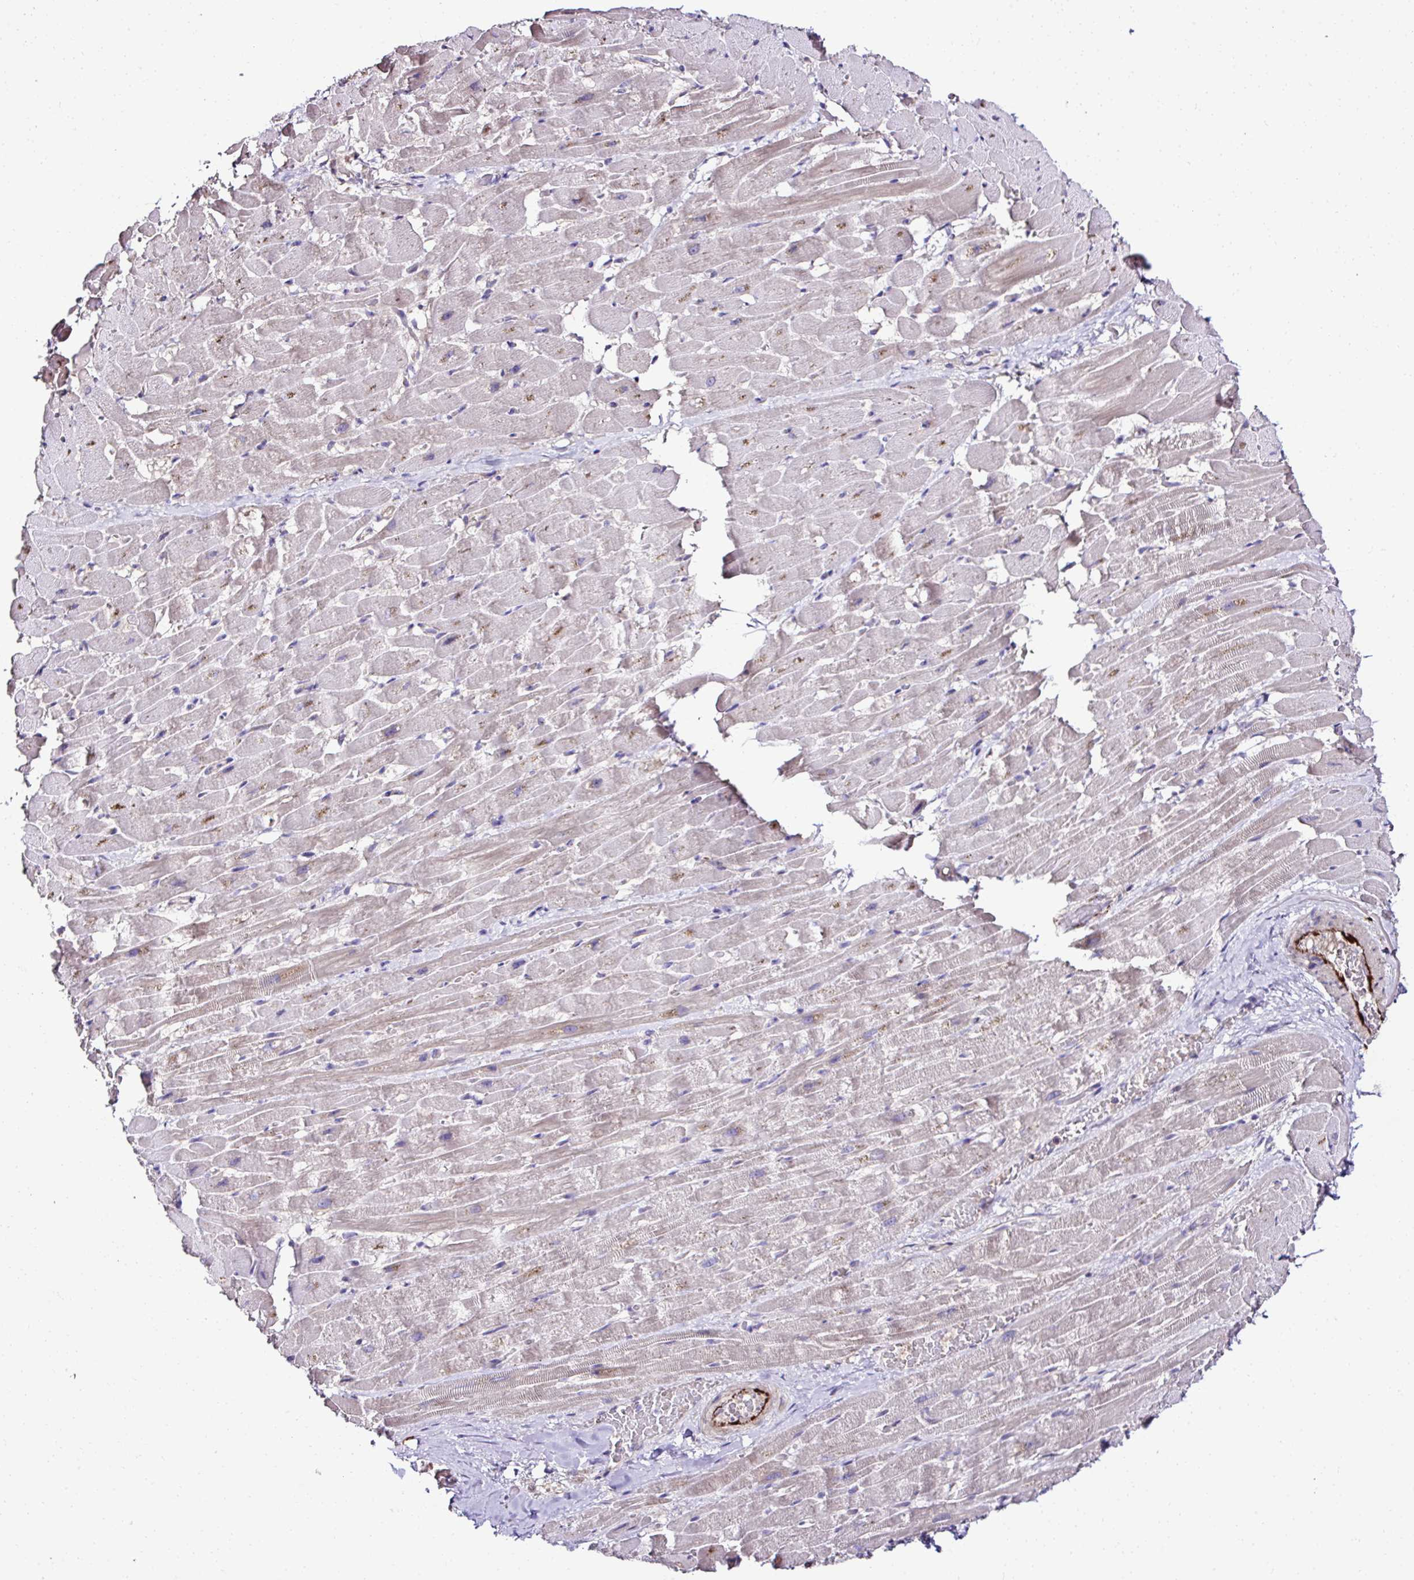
{"staining": {"intensity": "weak", "quantity": "25%-75%", "location": "cytoplasmic/membranous"}, "tissue": "heart muscle", "cell_type": "Cardiomyocytes", "image_type": "normal", "snomed": [{"axis": "morphology", "description": "Normal tissue, NOS"}, {"axis": "topography", "description": "Heart"}], "caption": "Protein staining of normal heart muscle shows weak cytoplasmic/membranous positivity in approximately 25%-75% of cardiomyocytes.", "gene": "CCDC85C", "patient": {"sex": "male", "age": 37}}